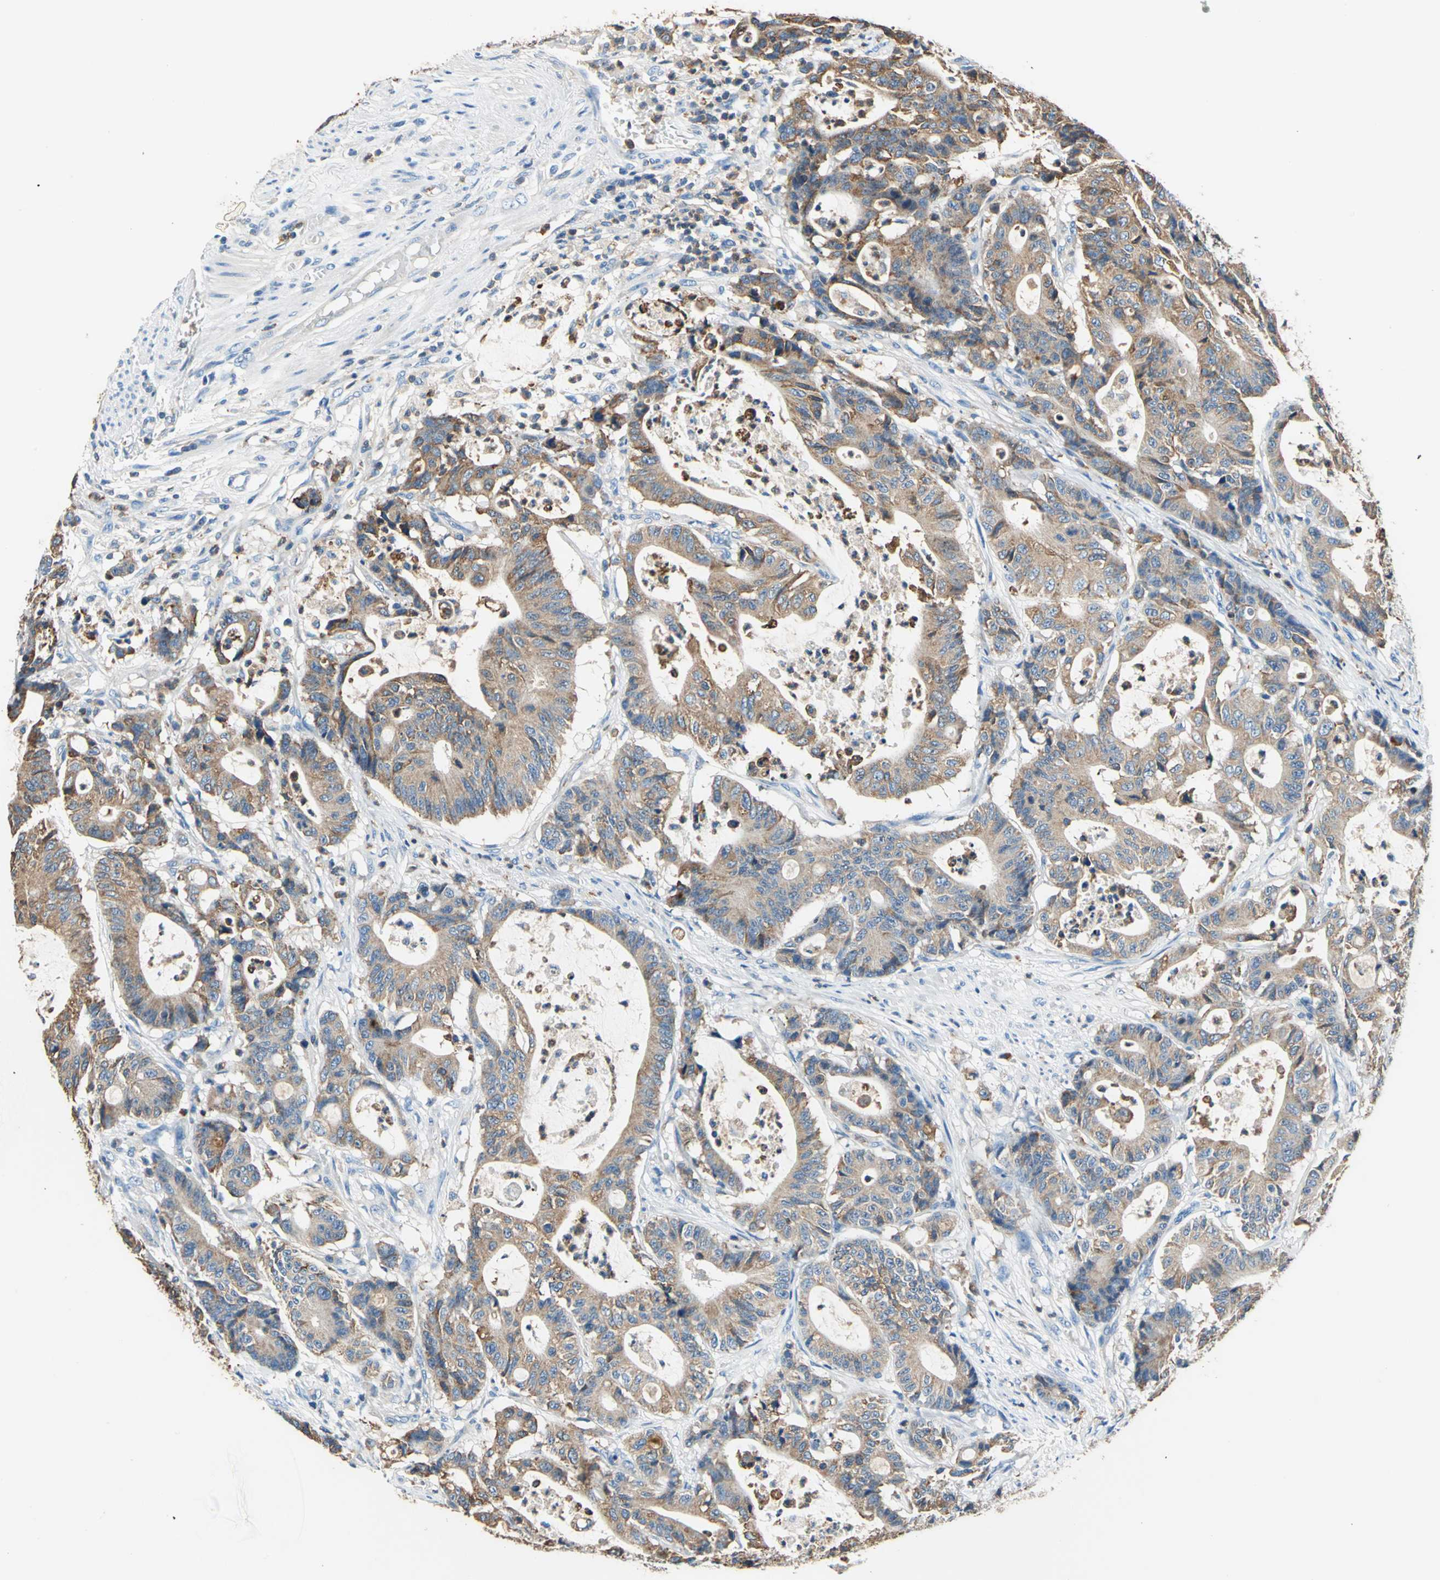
{"staining": {"intensity": "moderate", "quantity": ">75%", "location": "cytoplasmic/membranous"}, "tissue": "colorectal cancer", "cell_type": "Tumor cells", "image_type": "cancer", "snomed": [{"axis": "morphology", "description": "Adenocarcinoma, NOS"}, {"axis": "topography", "description": "Colon"}], "caption": "A photomicrograph of adenocarcinoma (colorectal) stained for a protein reveals moderate cytoplasmic/membranous brown staining in tumor cells. (Brightfield microscopy of DAB IHC at high magnification).", "gene": "SEPTIN6", "patient": {"sex": "female", "age": 84}}